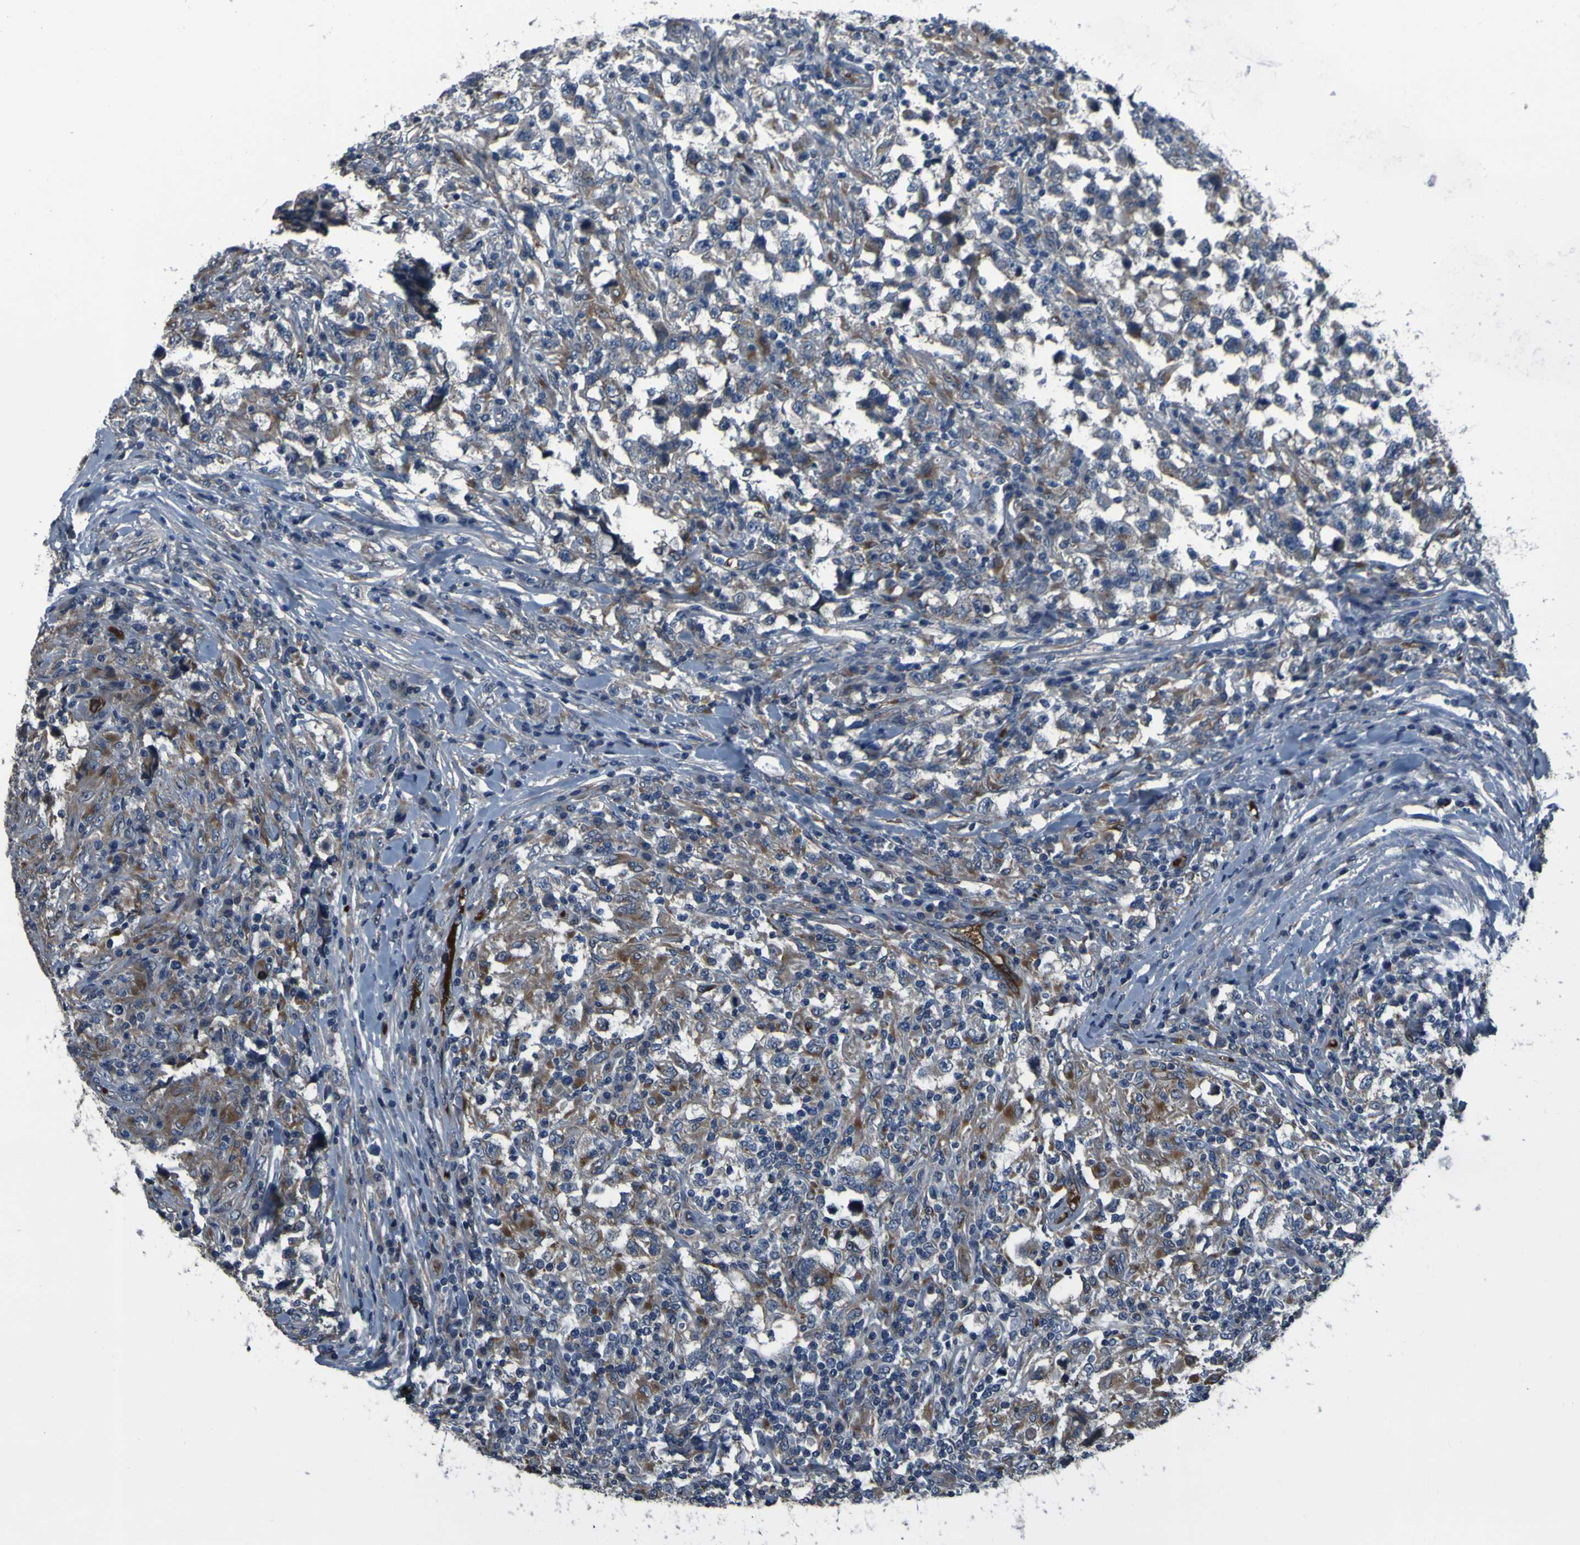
{"staining": {"intensity": "weak", "quantity": ">75%", "location": "cytoplasmic/membranous"}, "tissue": "testis cancer", "cell_type": "Tumor cells", "image_type": "cancer", "snomed": [{"axis": "morphology", "description": "Carcinoma, Embryonal, NOS"}, {"axis": "topography", "description": "Testis"}], "caption": "Embryonal carcinoma (testis) stained with immunohistochemistry (IHC) displays weak cytoplasmic/membranous staining in approximately >75% of tumor cells.", "gene": "GRAMD1A", "patient": {"sex": "male", "age": 21}}